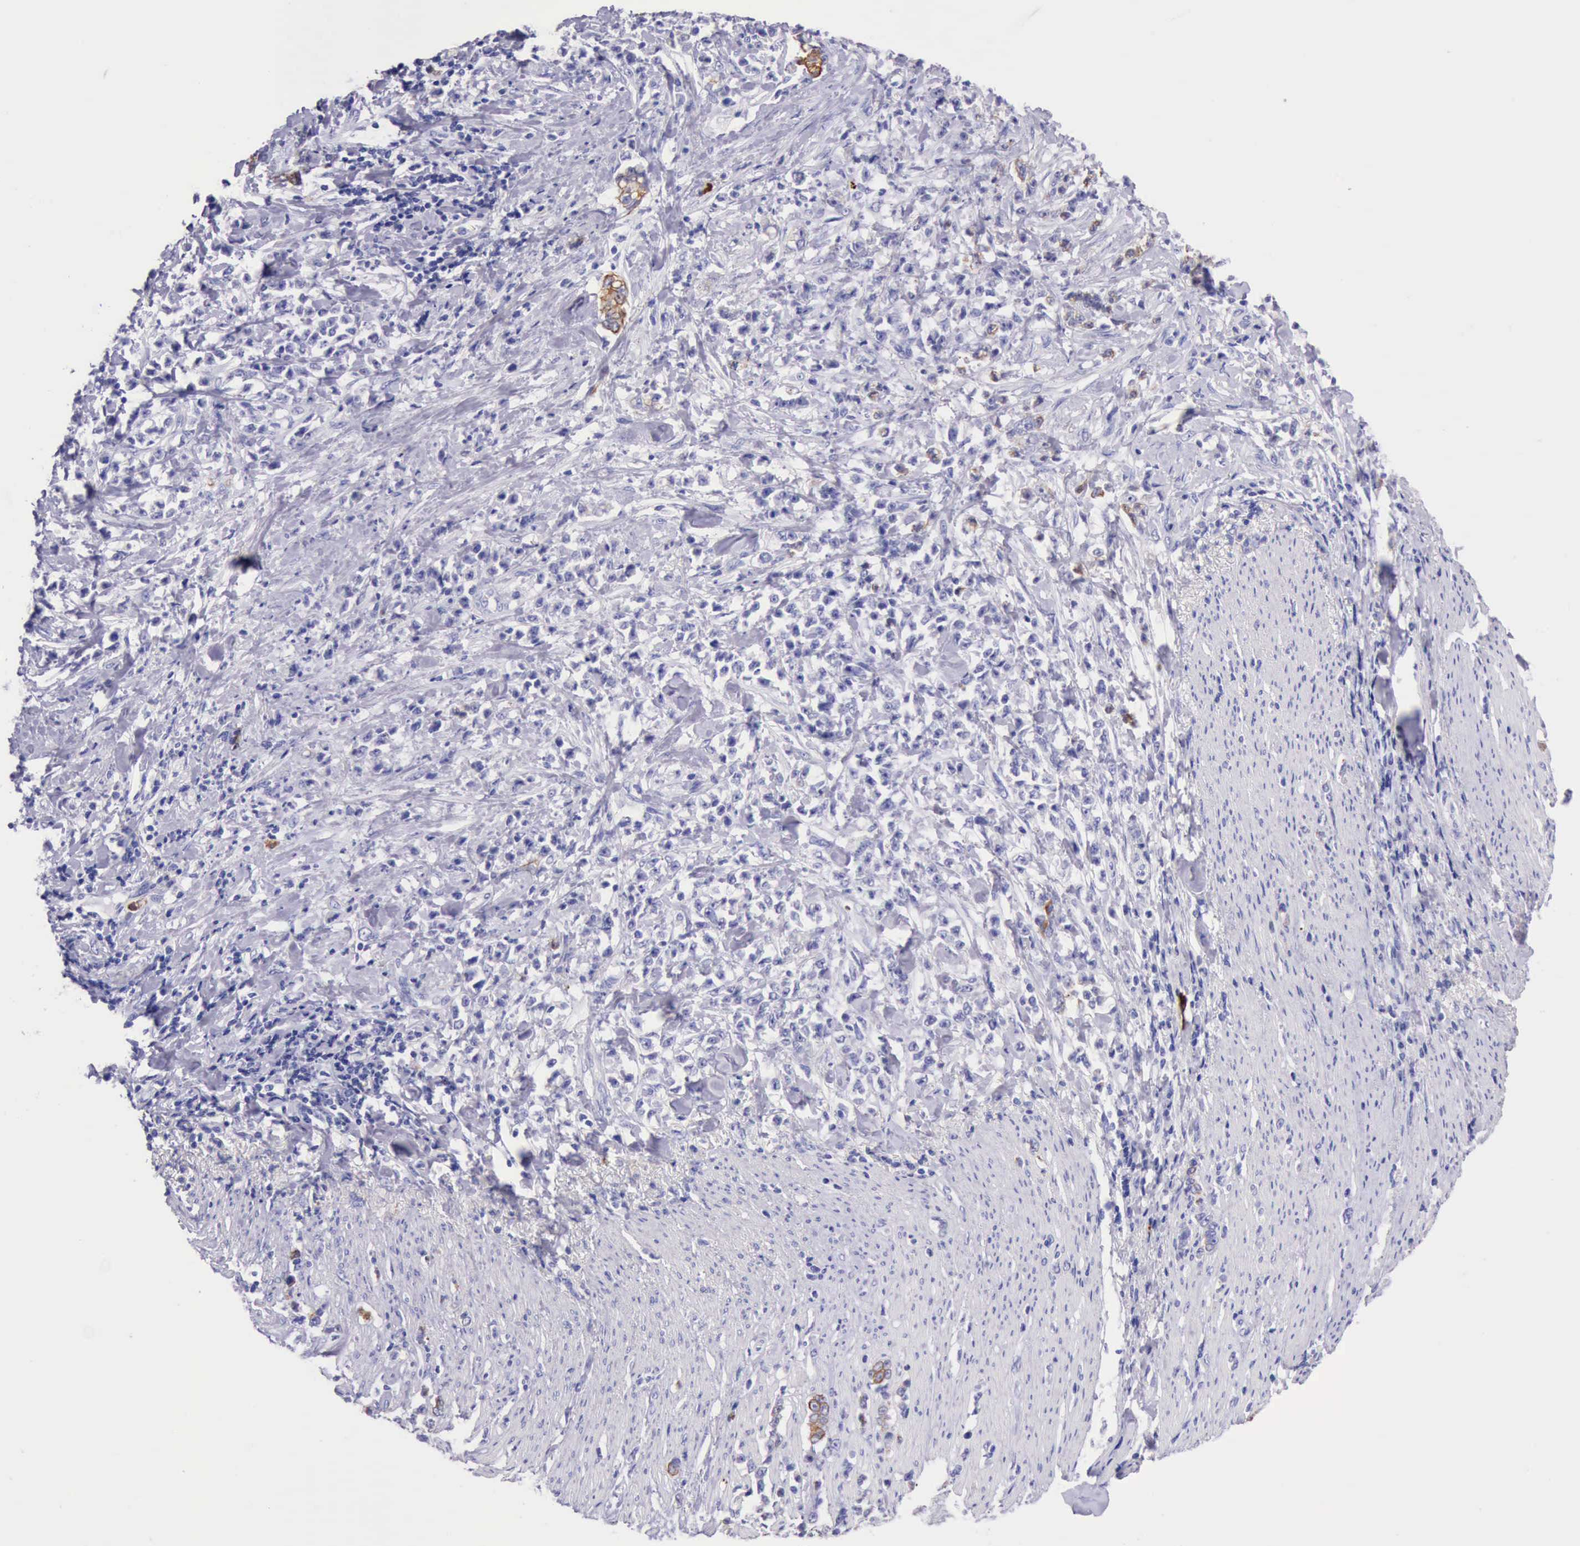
{"staining": {"intensity": "weak", "quantity": "<25%", "location": "cytoplasmic/membranous"}, "tissue": "stomach cancer", "cell_type": "Tumor cells", "image_type": "cancer", "snomed": [{"axis": "morphology", "description": "Adenocarcinoma, NOS"}, {"axis": "topography", "description": "Stomach, lower"}], "caption": "Immunohistochemical staining of adenocarcinoma (stomach) reveals no significant expression in tumor cells.", "gene": "KRT8", "patient": {"sex": "male", "age": 88}}